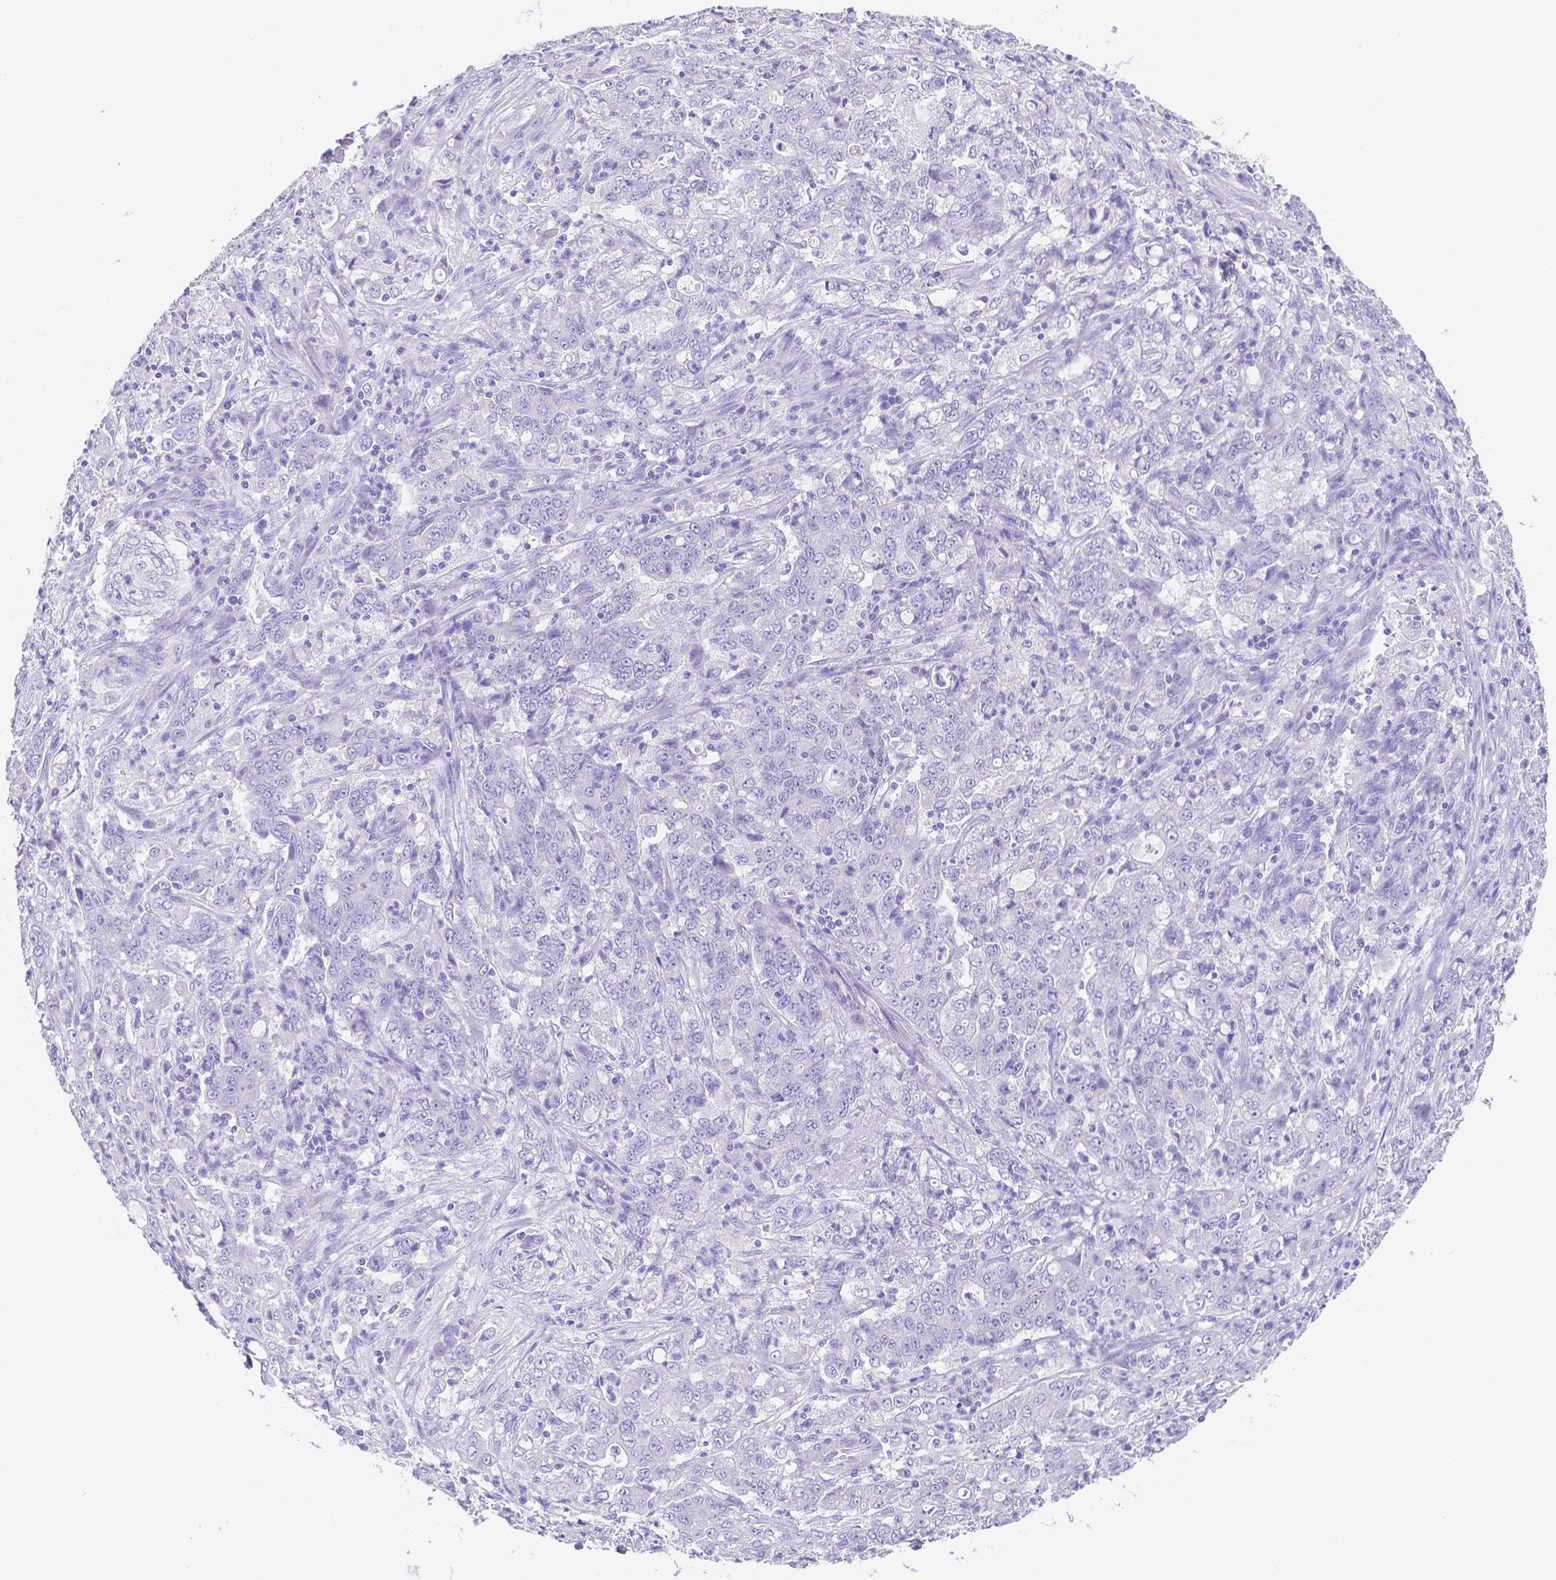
{"staining": {"intensity": "negative", "quantity": "none", "location": "none"}, "tissue": "stomach cancer", "cell_type": "Tumor cells", "image_type": "cancer", "snomed": [{"axis": "morphology", "description": "Adenocarcinoma, NOS"}, {"axis": "topography", "description": "Stomach, lower"}], "caption": "Histopathology image shows no protein expression in tumor cells of adenocarcinoma (stomach) tissue.", "gene": "ZG16B", "patient": {"sex": "female", "age": 71}}